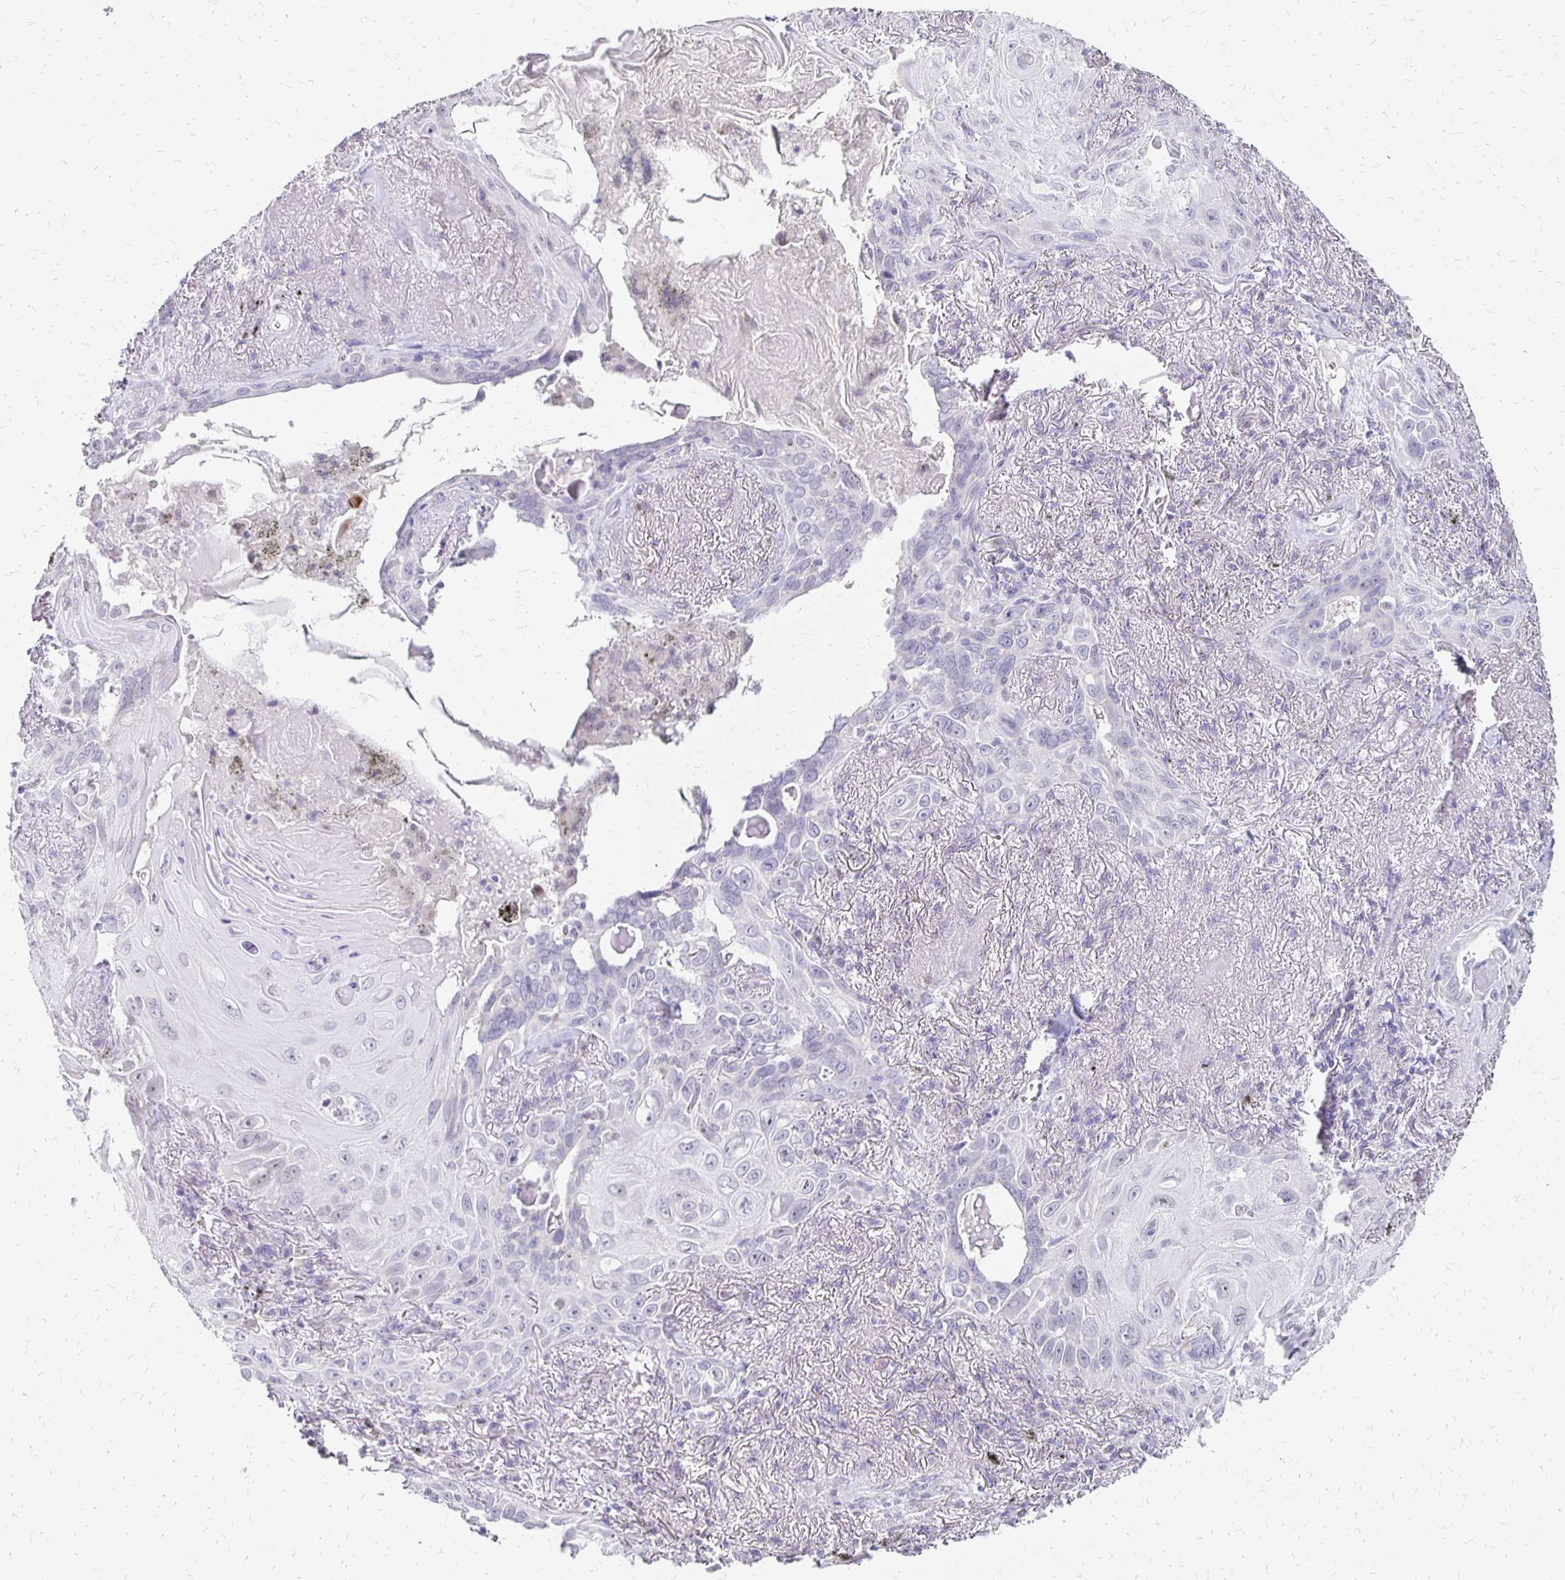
{"staining": {"intensity": "negative", "quantity": "none", "location": "none"}, "tissue": "lung cancer", "cell_type": "Tumor cells", "image_type": "cancer", "snomed": [{"axis": "morphology", "description": "Squamous cell carcinoma, NOS"}, {"axis": "topography", "description": "Lung"}], "caption": "IHC micrograph of lung cancer stained for a protein (brown), which displays no staining in tumor cells. (Stains: DAB immunohistochemistry with hematoxylin counter stain, Microscopy: brightfield microscopy at high magnification).", "gene": "ATOSB", "patient": {"sex": "male", "age": 79}}